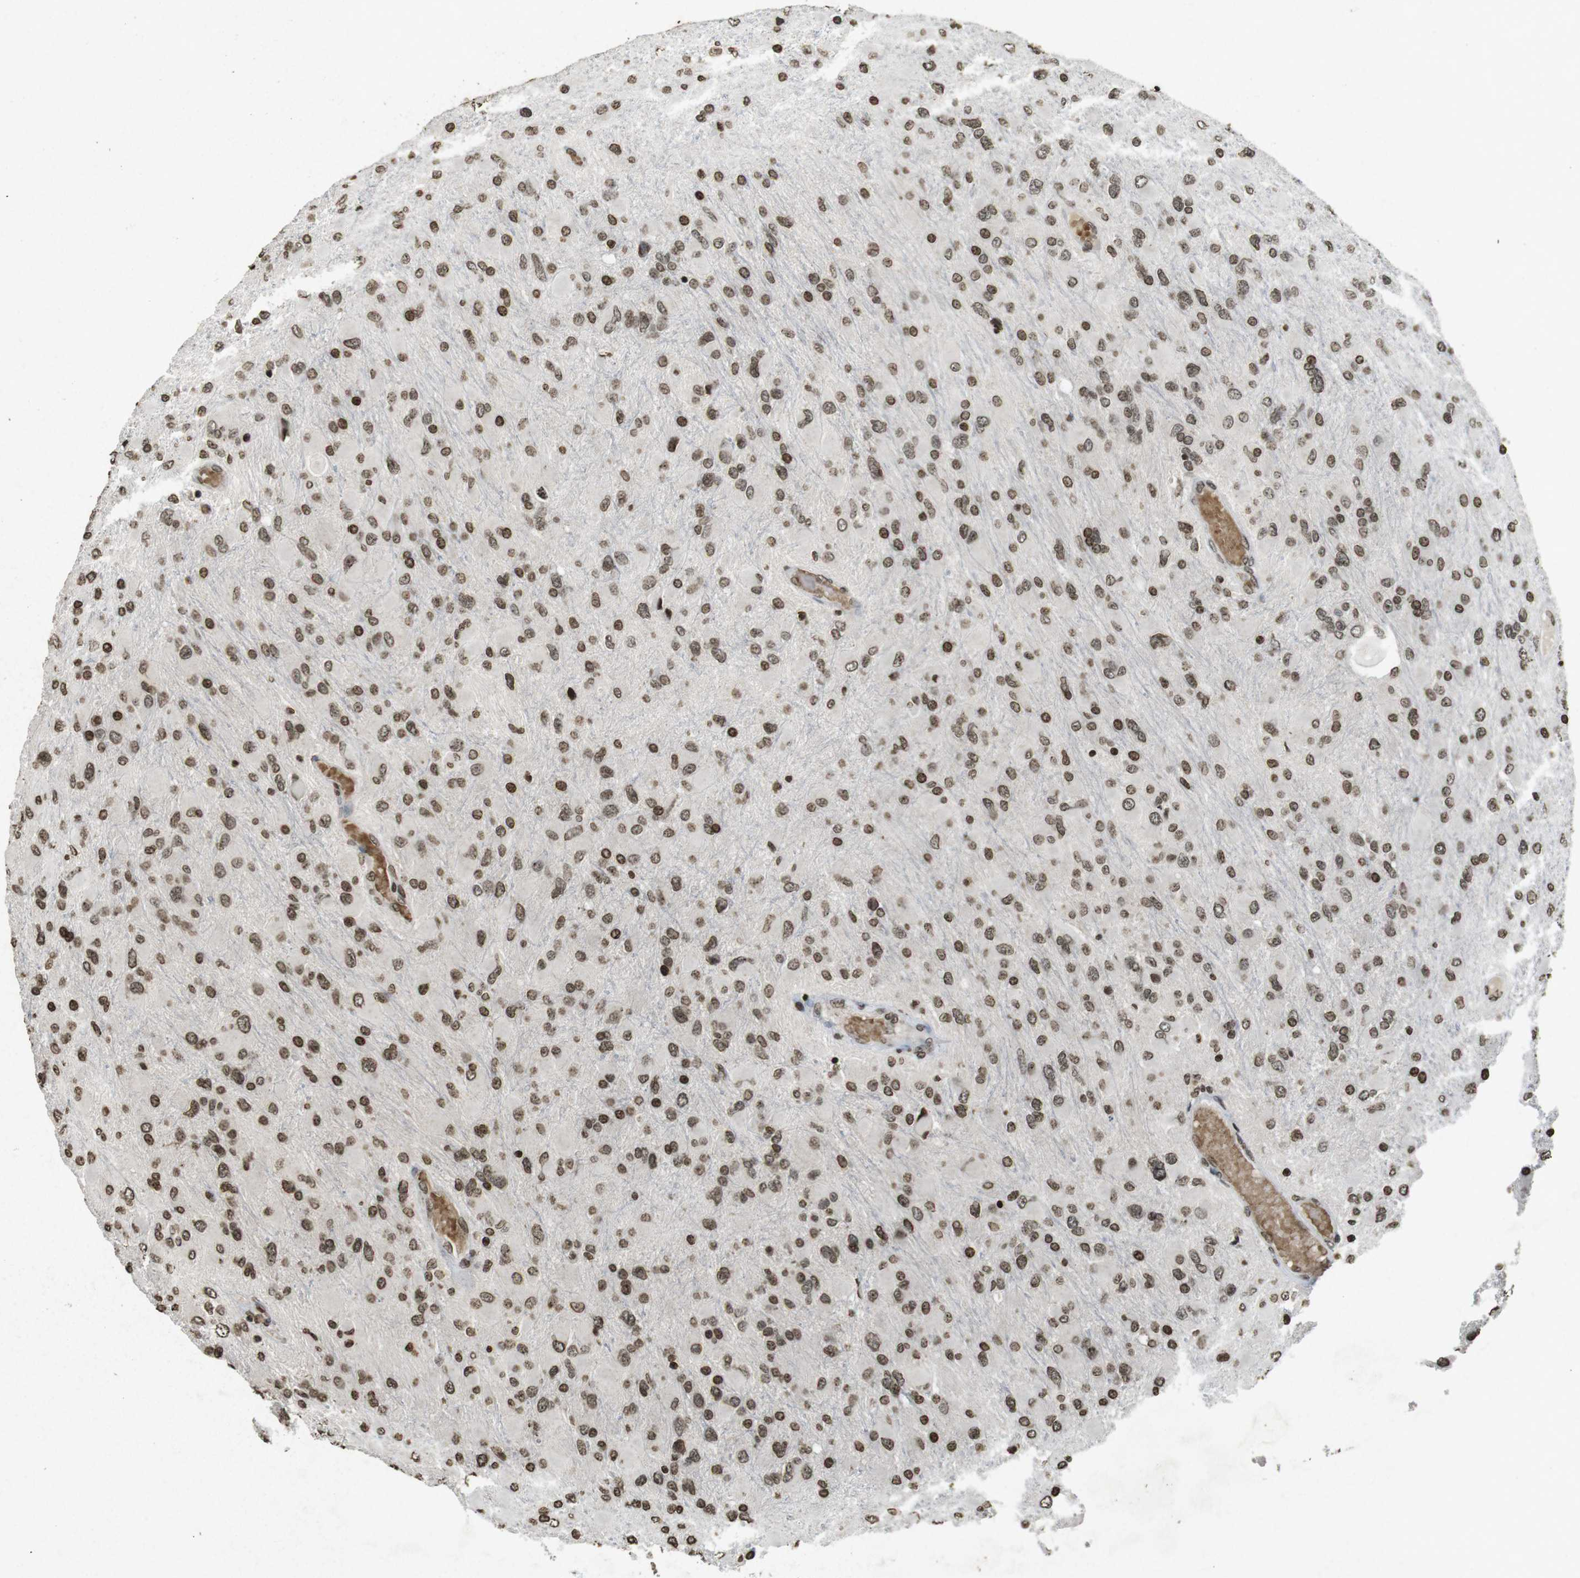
{"staining": {"intensity": "moderate", "quantity": ">75%", "location": "nuclear"}, "tissue": "glioma", "cell_type": "Tumor cells", "image_type": "cancer", "snomed": [{"axis": "morphology", "description": "Glioma, malignant, High grade"}, {"axis": "topography", "description": "Cerebral cortex"}], "caption": "The histopathology image exhibits a brown stain indicating the presence of a protein in the nuclear of tumor cells in malignant high-grade glioma.", "gene": "FOXA3", "patient": {"sex": "female", "age": 36}}